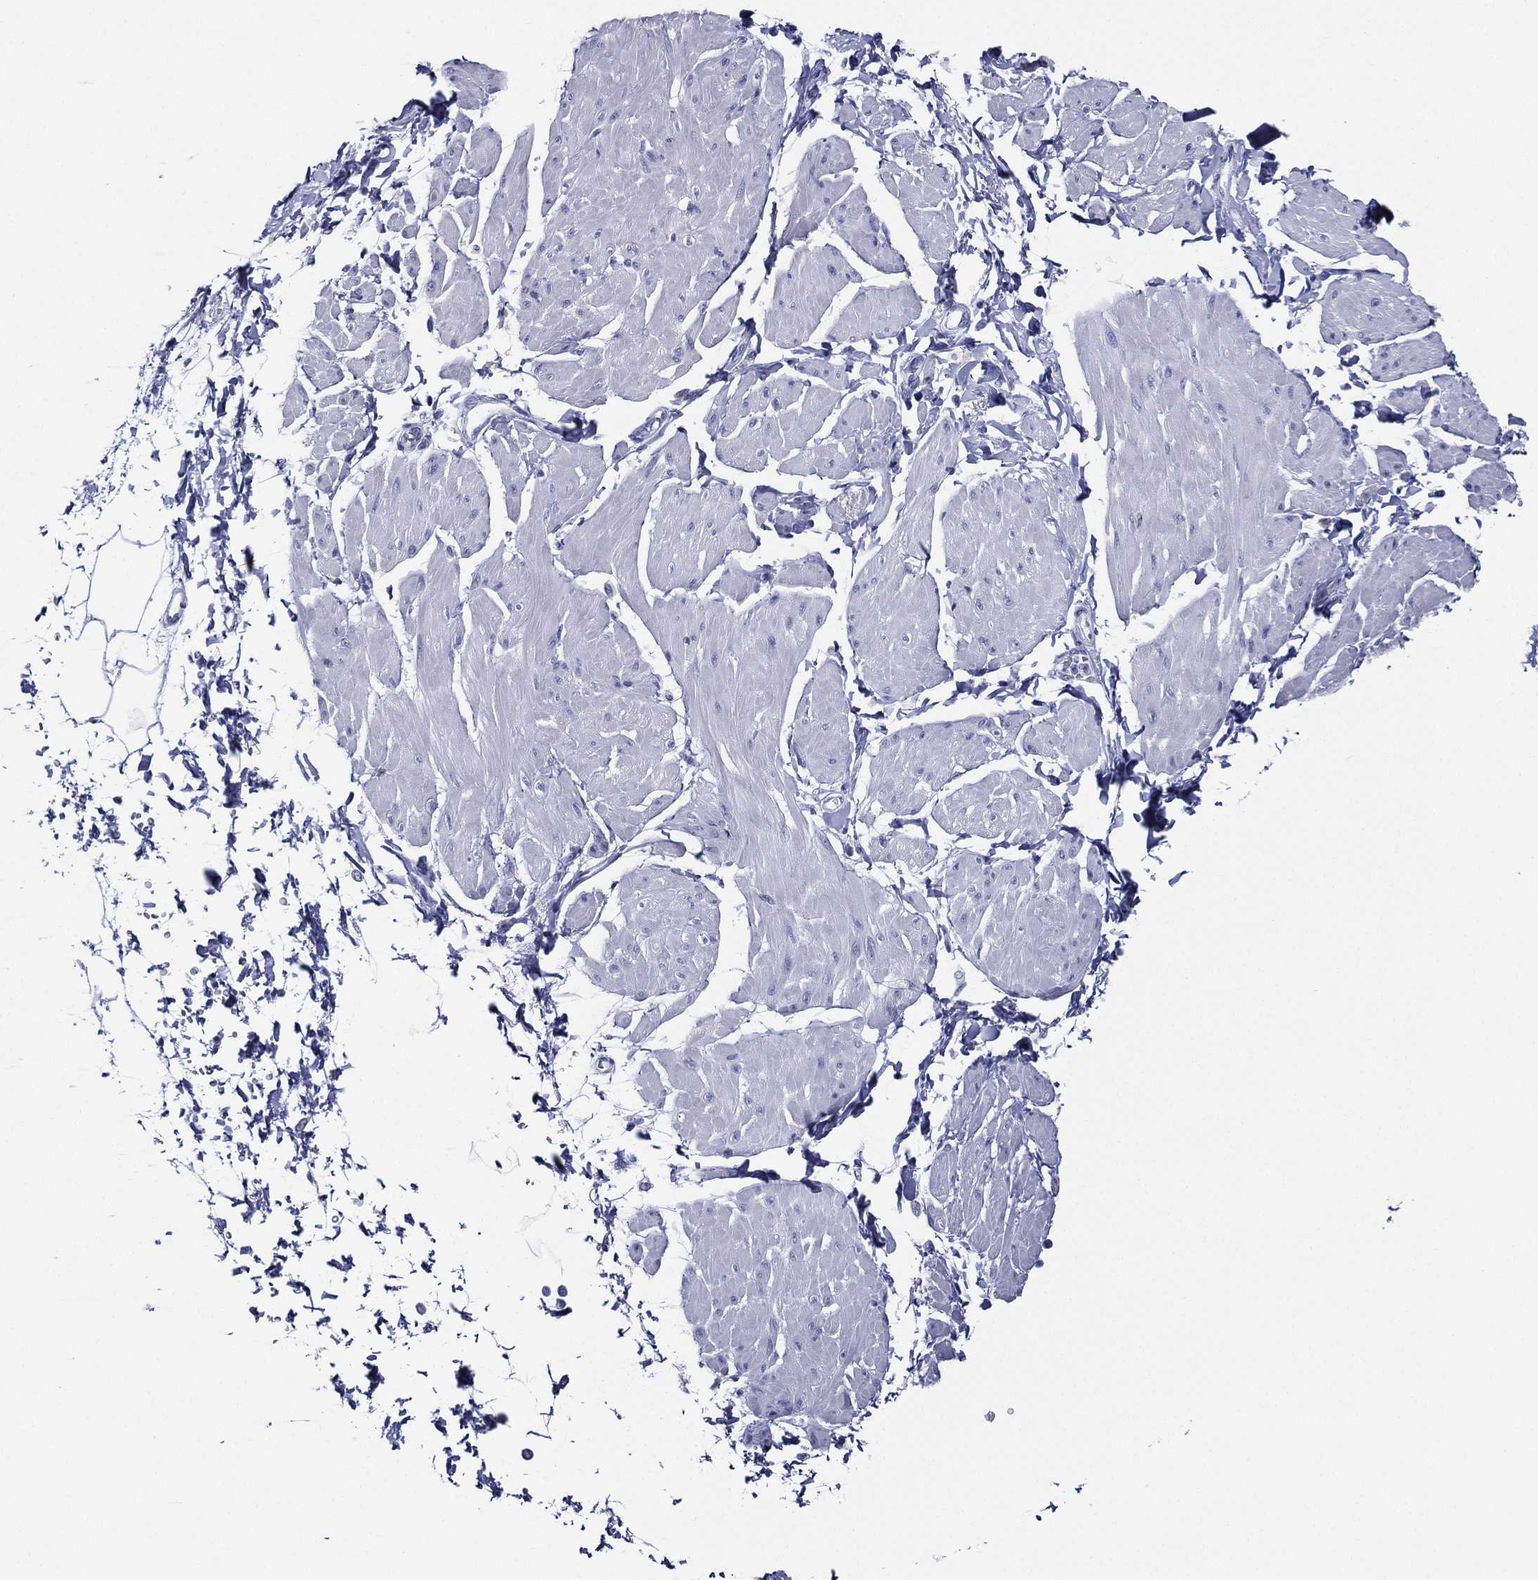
{"staining": {"intensity": "negative", "quantity": "none", "location": "none"}, "tissue": "smooth muscle", "cell_type": "Smooth muscle cells", "image_type": "normal", "snomed": [{"axis": "morphology", "description": "Normal tissue, NOS"}, {"axis": "topography", "description": "Adipose tissue"}, {"axis": "topography", "description": "Smooth muscle"}, {"axis": "topography", "description": "Peripheral nerve tissue"}], "caption": "Immunohistochemical staining of benign smooth muscle shows no significant positivity in smooth muscle cells. Nuclei are stained in blue.", "gene": "TFAP2A", "patient": {"sex": "male", "age": 83}}